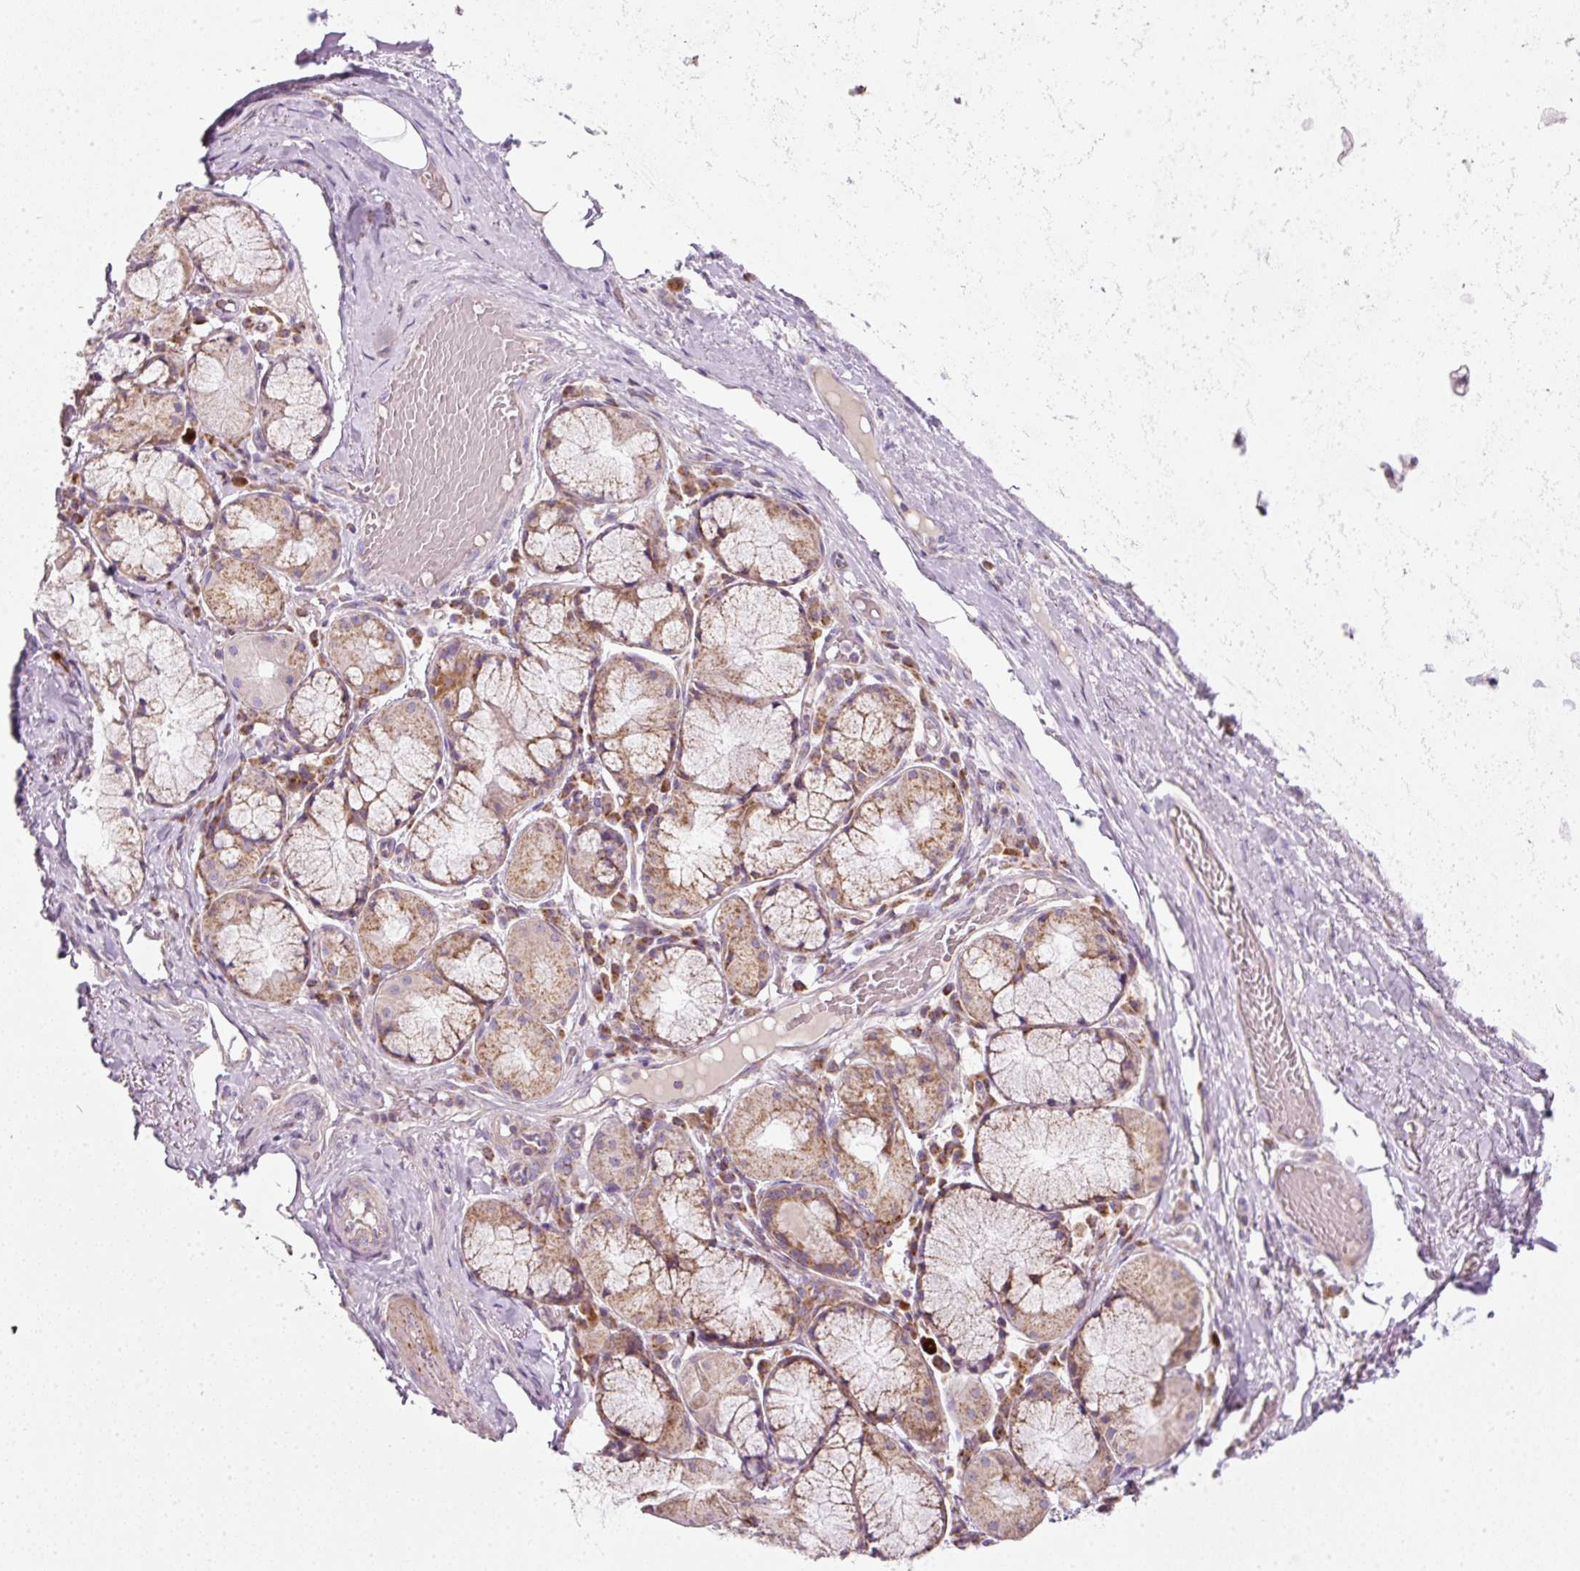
{"staining": {"intensity": "negative", "quantity": "none", "location": "none"}, "tissue": "adipose tissue", "cell_type": "Adipocytes", "image_type": "normal", "snomed": [{"axis": "morphology", "description": "Normal tissue, NOS"}, {"axis": "topography", "description": "Cartilage tissue"}, {"axis": "topography", "description": "Bronchus"}], "caption": "IHC of normal adipose tissue shows no expression in adipocytes.", "gene": "NDUFA1", "patient": {"sex": "male", "age": 56}}